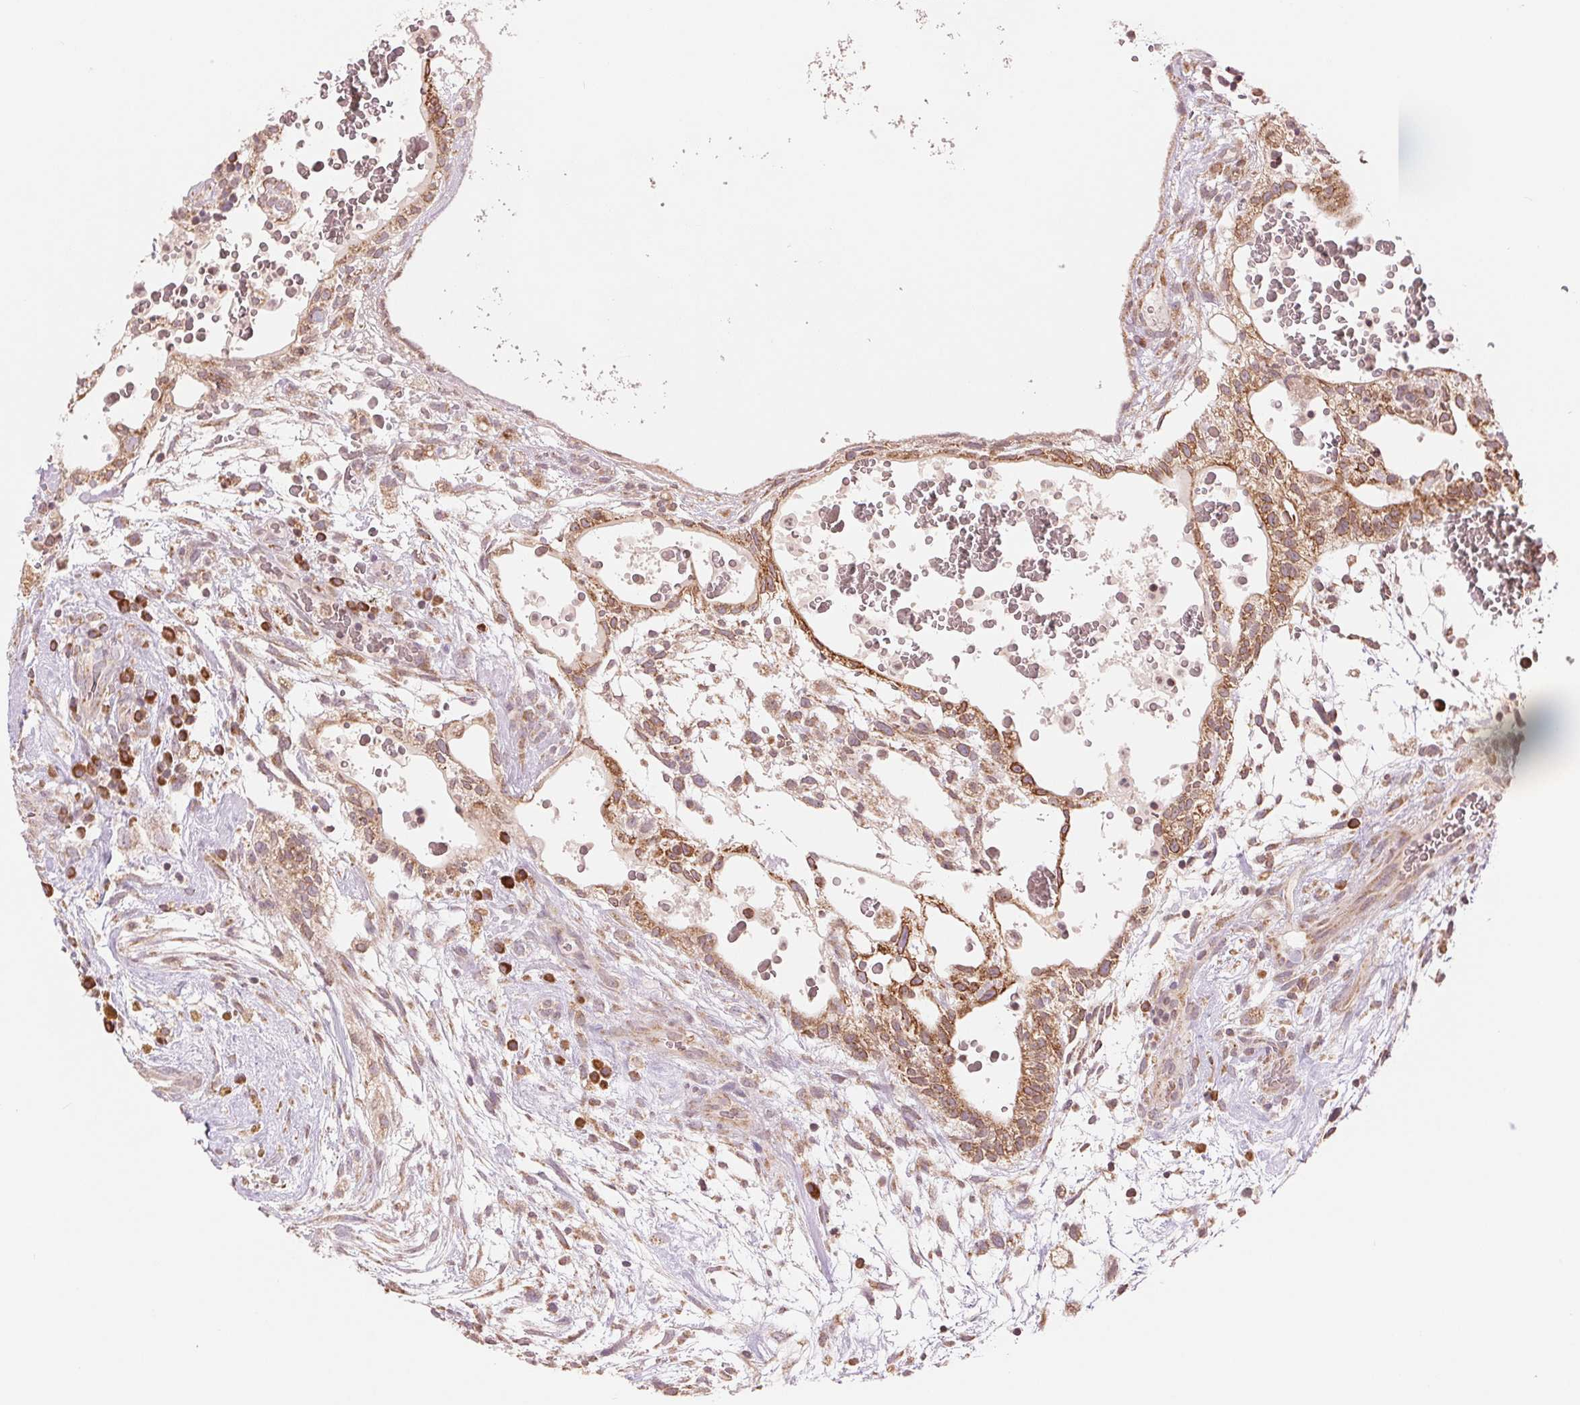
{"staining": {"intensity": "moderate", "quantity": ">75%", "location": "cytoplasmic/membranous"}, "tissue": "testis cancer", "cell_type": "Tumor cells", "image_type": "cancer", "snomed": [{"axis": "morphology", "description": "Normal tissue, NOS"}, {"axis": "morphology", "description": "Carcinoma, Embryonal, NOS"}, {"axis": "topography", "description": "Testis"}], "caption": "Brown immunohistochemical staining in human testis cancer (embryonal carcinoma) exhibits moderate cytoplasmic/membranous staining in about >75% of tumor cells. (IHC, brightfield microscopy, high magnification).", "gene": "TECR", "patient": {"sex": "male", "age": 32}}